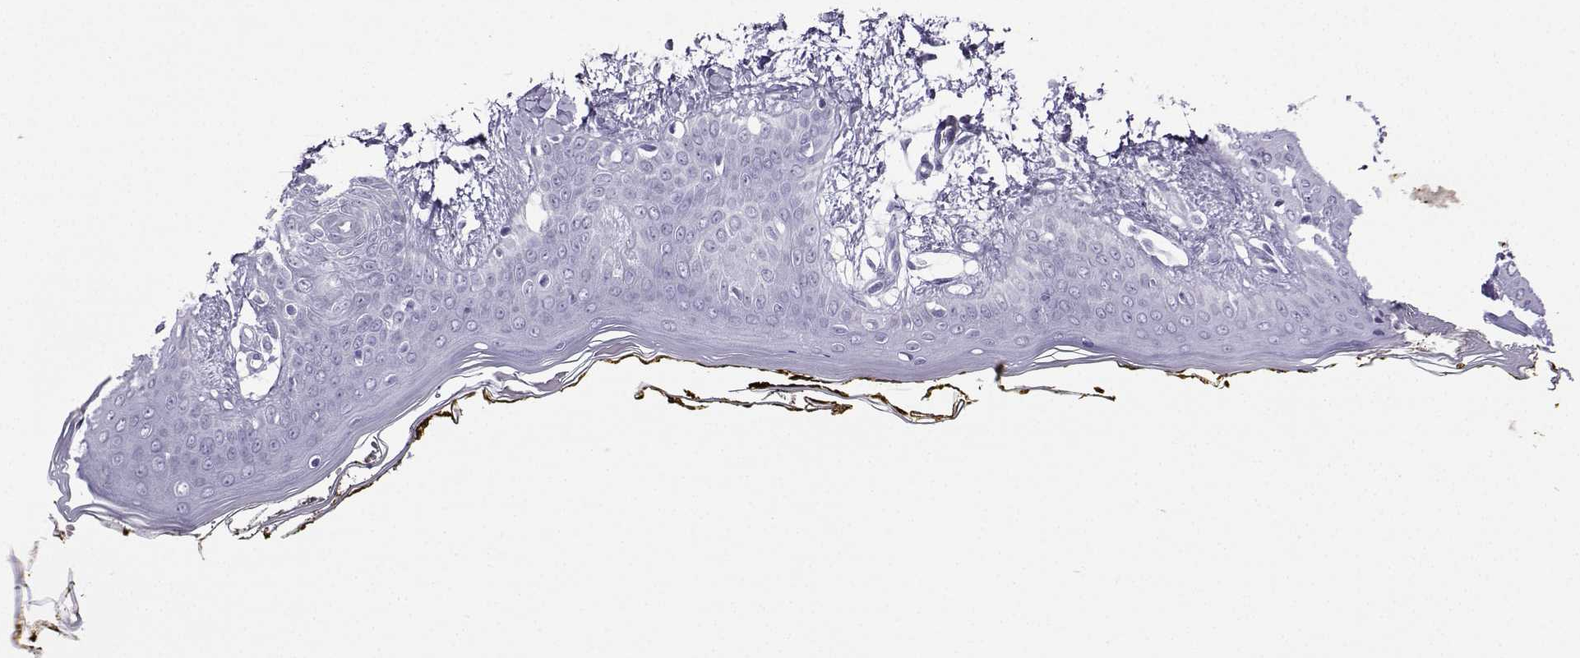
{"staining": {"intensity": "negative", "quantity": "none", "location": "none"}, "tissue": "skin", "cell_type": "Fibroblasts", "image_type": "normal", "snomed": [{"axis": "morphology", "description": "Normal tissue, NOS"}, {"axis": "topography", "description": "Skin"}], "caption": "This photomicrograph is of benign skin stained with IHC to label a protein in brown with the nuclei are counter-stained blue. There is no positivity in fibroblasts.", "gene": "FBXO24", "patient": {"sex": "female", "age": 34}}